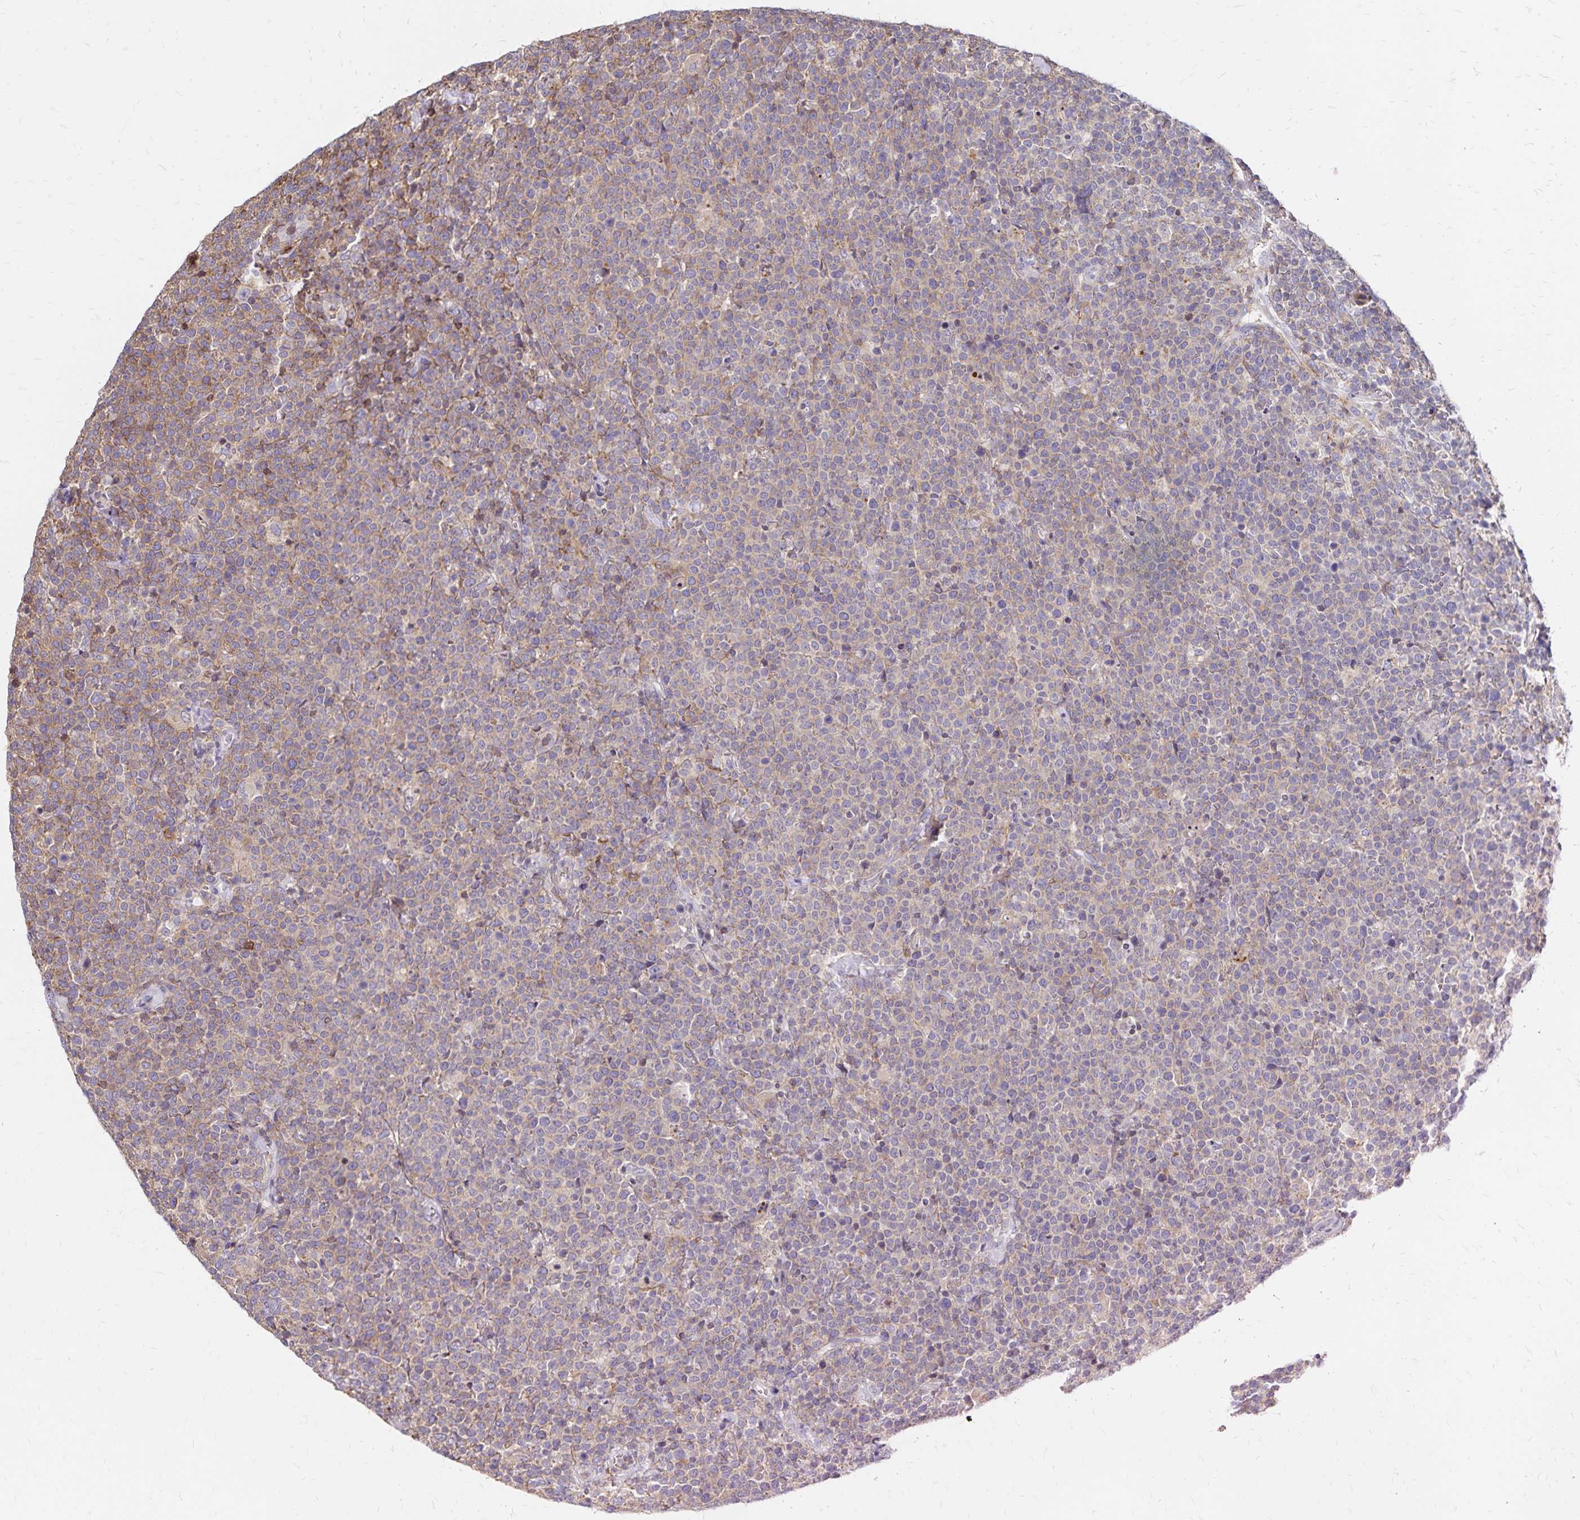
{"staining": {"intensity": "moderate", "quantity": "25%-75%", "location": "cytoplasmic/membranous"}, "tissue": "lymphoma", "cell_type": "Tumor cells", "image_type": "cancer", "snomed": [{"axis": "morphology", "description": "Malignant lymphoma, non-Hodgkin's type, High grade"}, {"axis": "topography", "description": "Lymph node"}], "caption": "Protein expression analysis of malignant lymphoma, non-Hodgkin's type (high-grade) shows moderate cytoplasmic/membranous staining in about 25%-75% of tumor cells.", "gene": "NAGPA", "patient": {"sex": "male", "age": 61}}